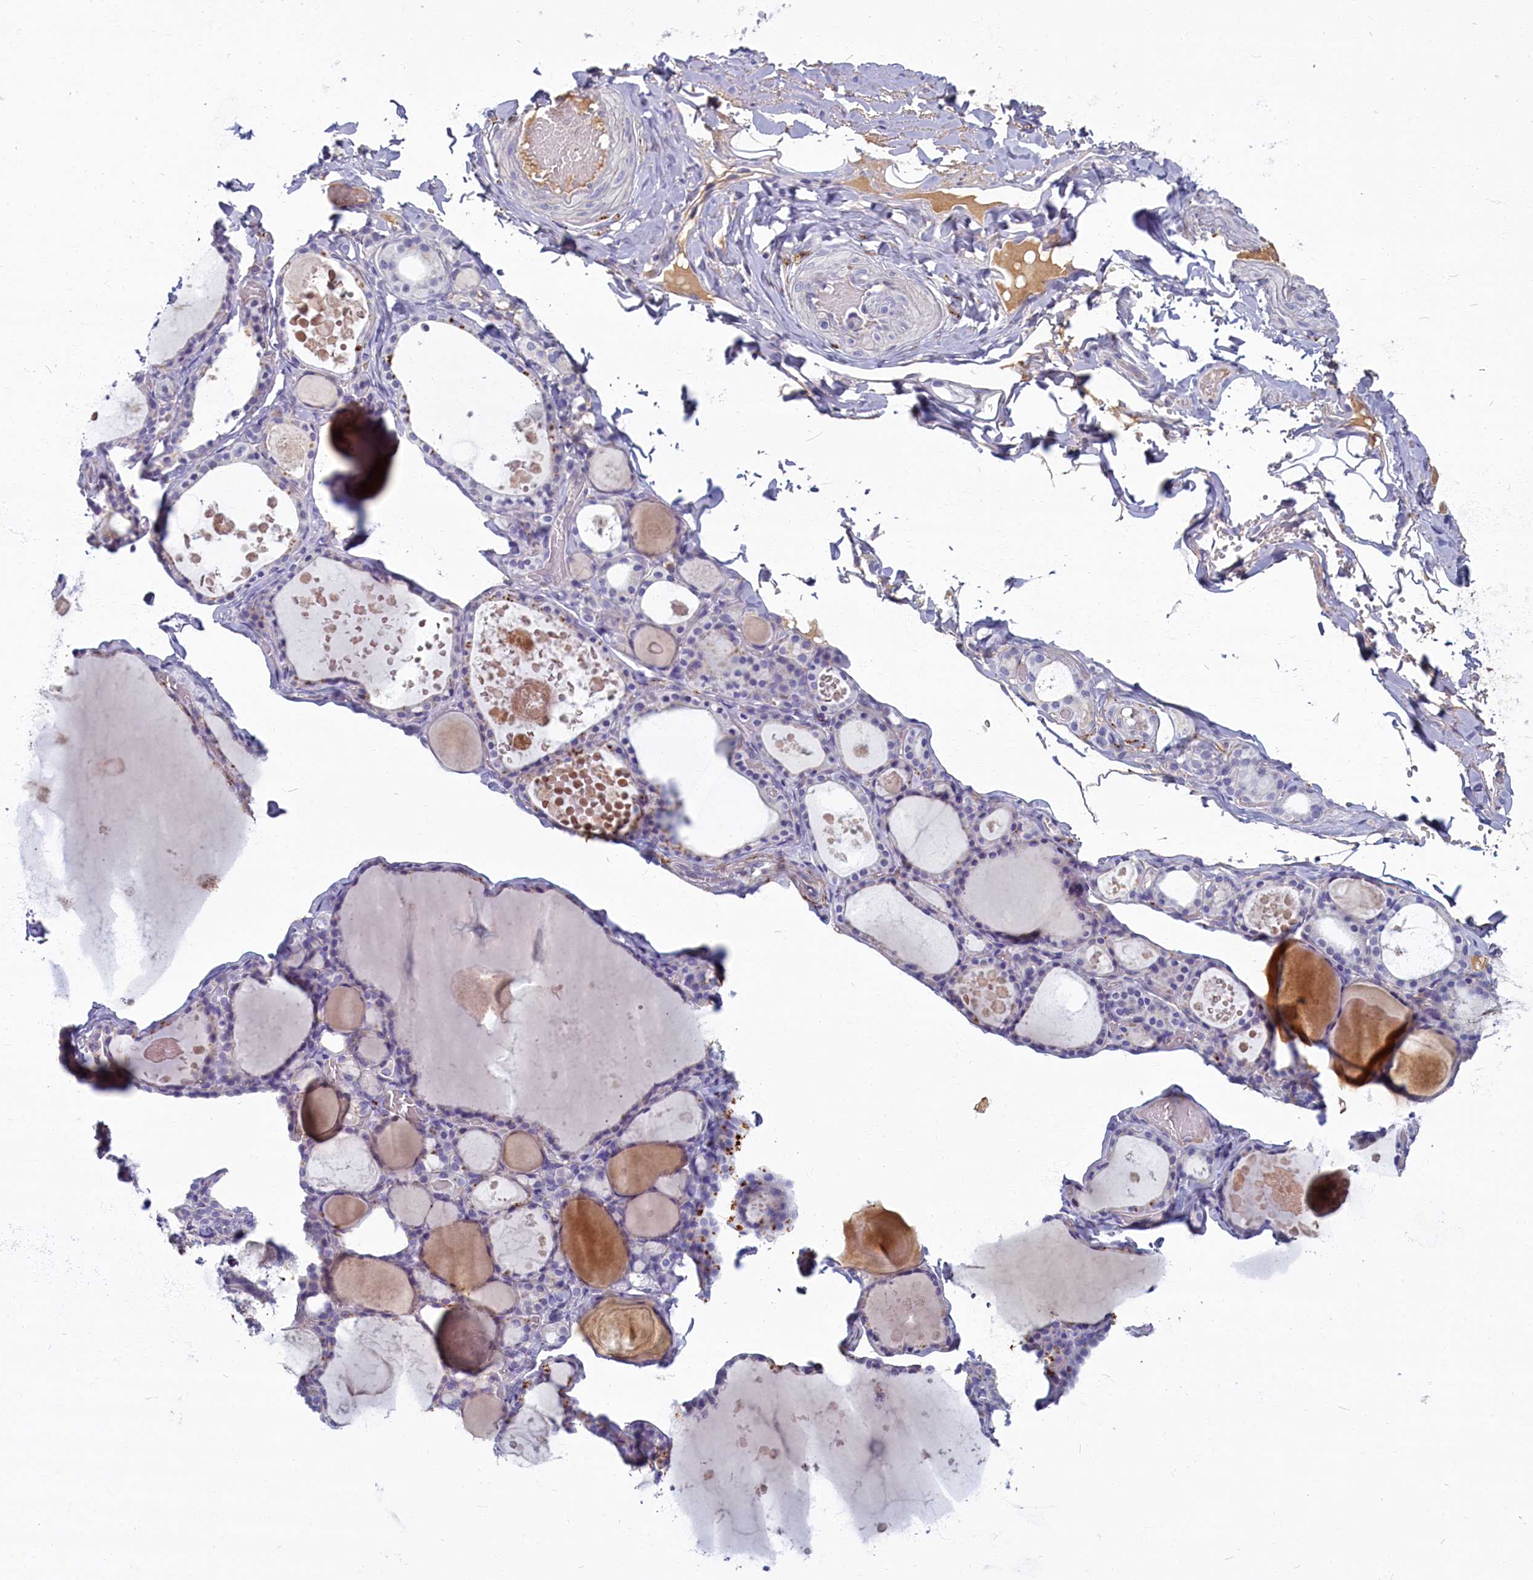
{"staining": {"intensity": "weak", "quantity": "<25%", "location": "cytoplasmic/membranous"}, "tissue": "thyroid gland", "cell_type": "Glandular cells", "image_type": "normal", "snomed": [{"axis": "morphology", "description": "Normal tissue, NOS"}, {"axis": "topography", "description": "Thyroid gland"}], "caption": "The photomicrograph shows no significant expression in glandular cells of thyroid gland. (Stains: DAB (3,3'-diaminobenzidine) IHC with hematoxylin counter stain, Microscopy: brightfield microscopy at high magnification).", "gene": "SV2C", "patient": {"sex": "male", "age": 56}}